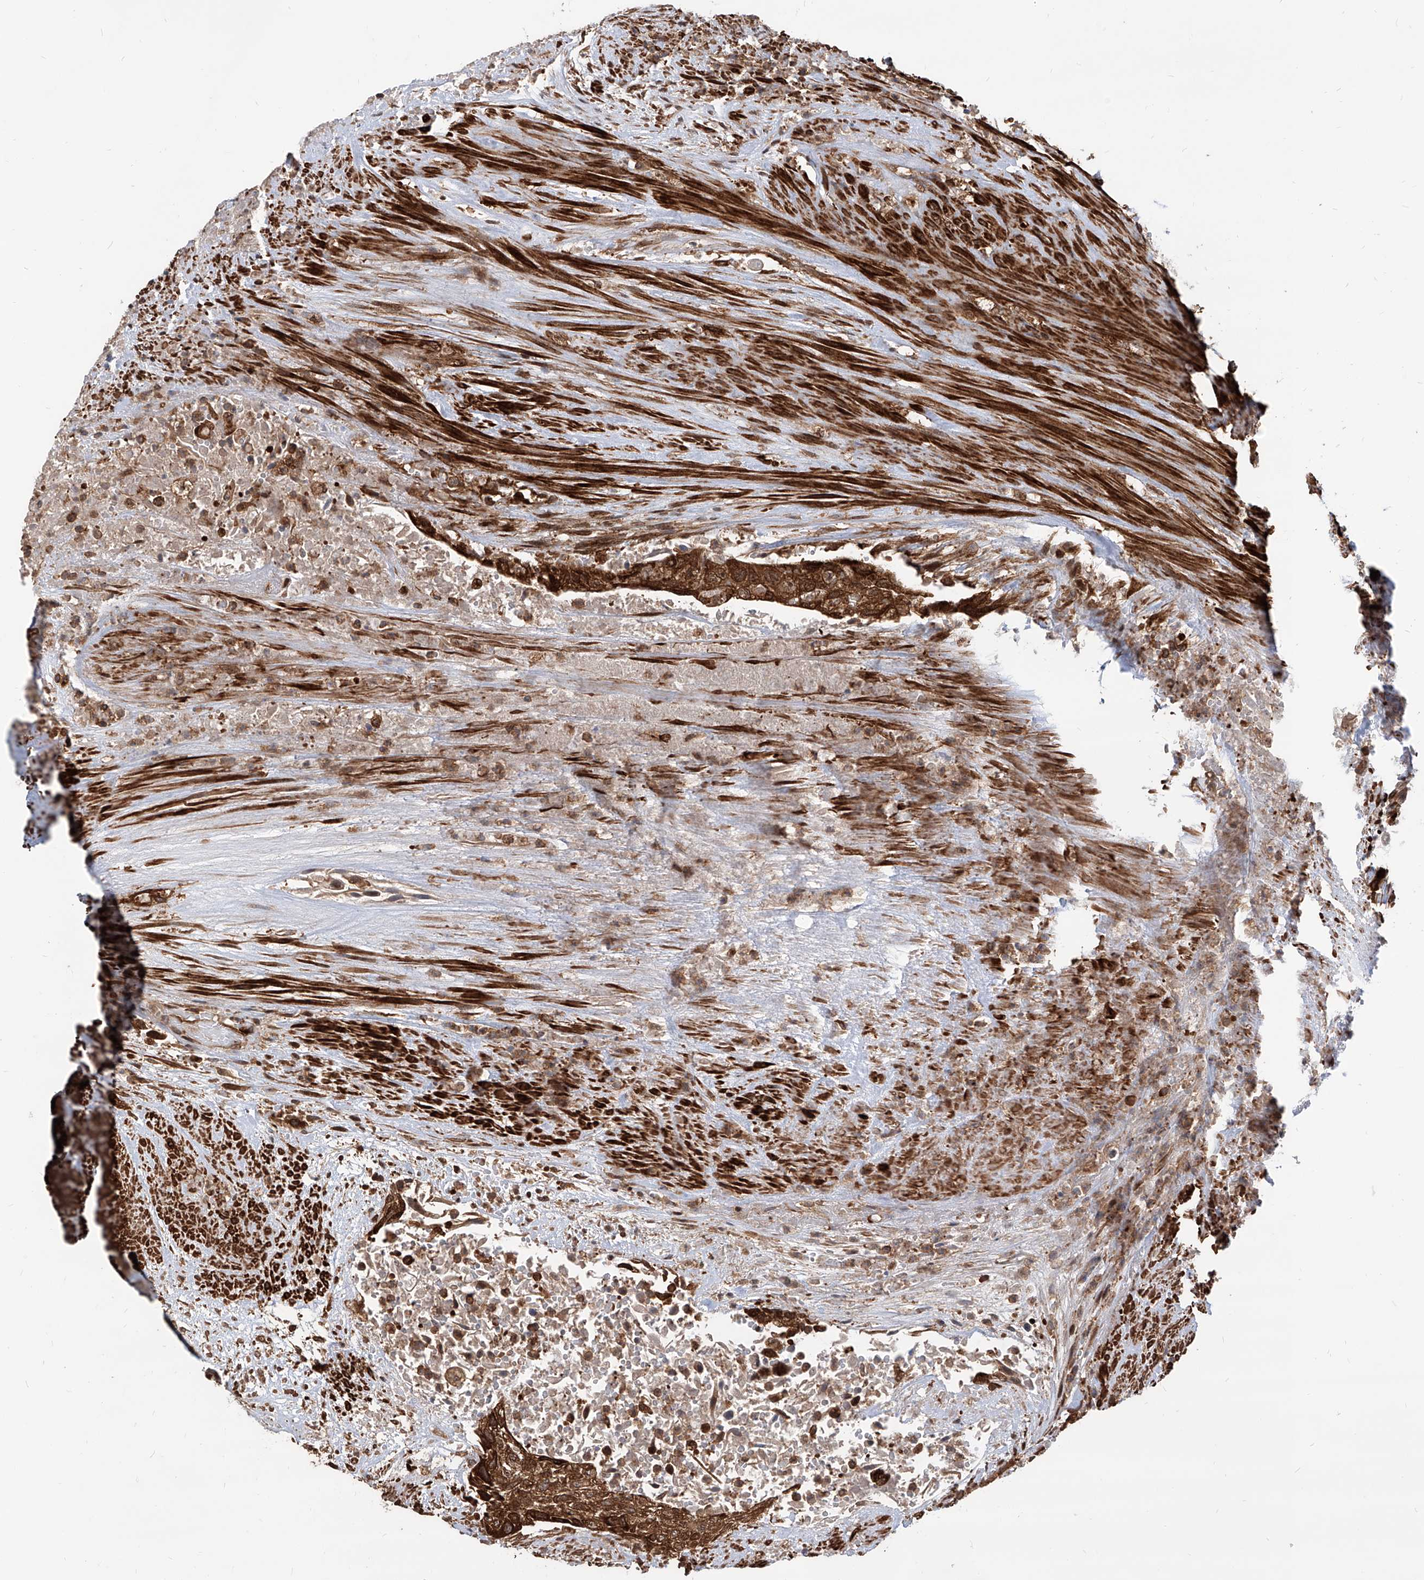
{"staining": {"intensity": "strong", "quantity": ">75%", "location": "cytoplasmic/membranous"}, "tissue": "urothelial cancer", "cell_type": "Tumor cells", "image_type": "cancer", "snomed": [{"axis": "morphology", "description": "Urothelial carcinoma, High grade"}, {"axis": "topography", "description": "Urinary bladder"}], "caption": "Tumor cells exhibit high levels of strong cytoplasmic/membranous expression in about >75% of cells in human urothelial cancer.", "gene": "MAGED2", "patient": {"sex": "male", "age": 35}}